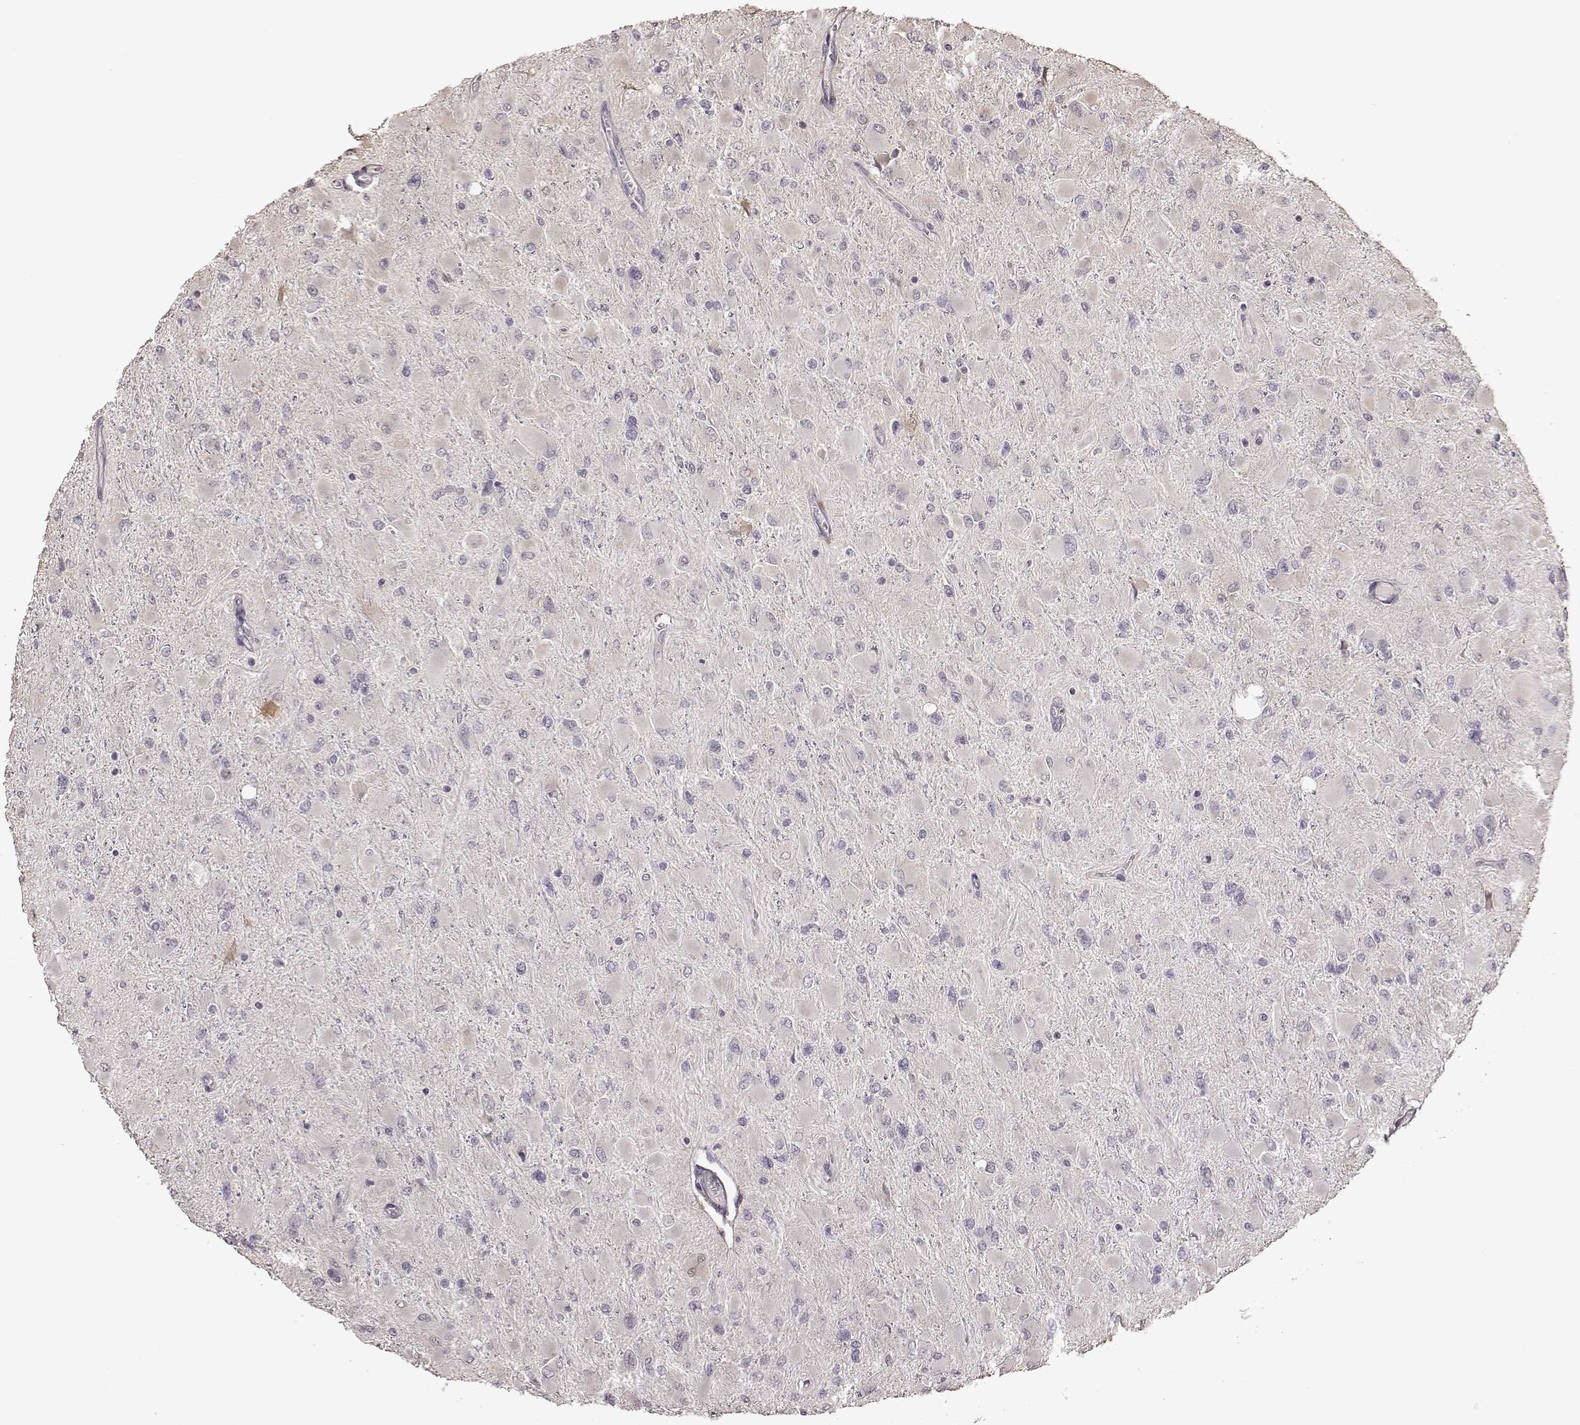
{"staining": {"intensity": "negative", "quantity": "none", "location": "none"}, "tissue": "glioma", "cell_type": "Tumor cells", "image_type": "cancer", "snomed": [{"axis": "morphology", "description": "Glioma, malignant, High grade"}, {"axis": "topography", "description": "Cerebral cortex"}], "caption": "Immunohistochemical staining of human high-grade glioma (malignant) demonstrates no significant expression in tumor cells. (DAB immunohistochemistry (IHC) visualized using brightfield microscopy, high magnification).", "gene": "CRB1", "patient": {"sex": "female", "age": 36}}